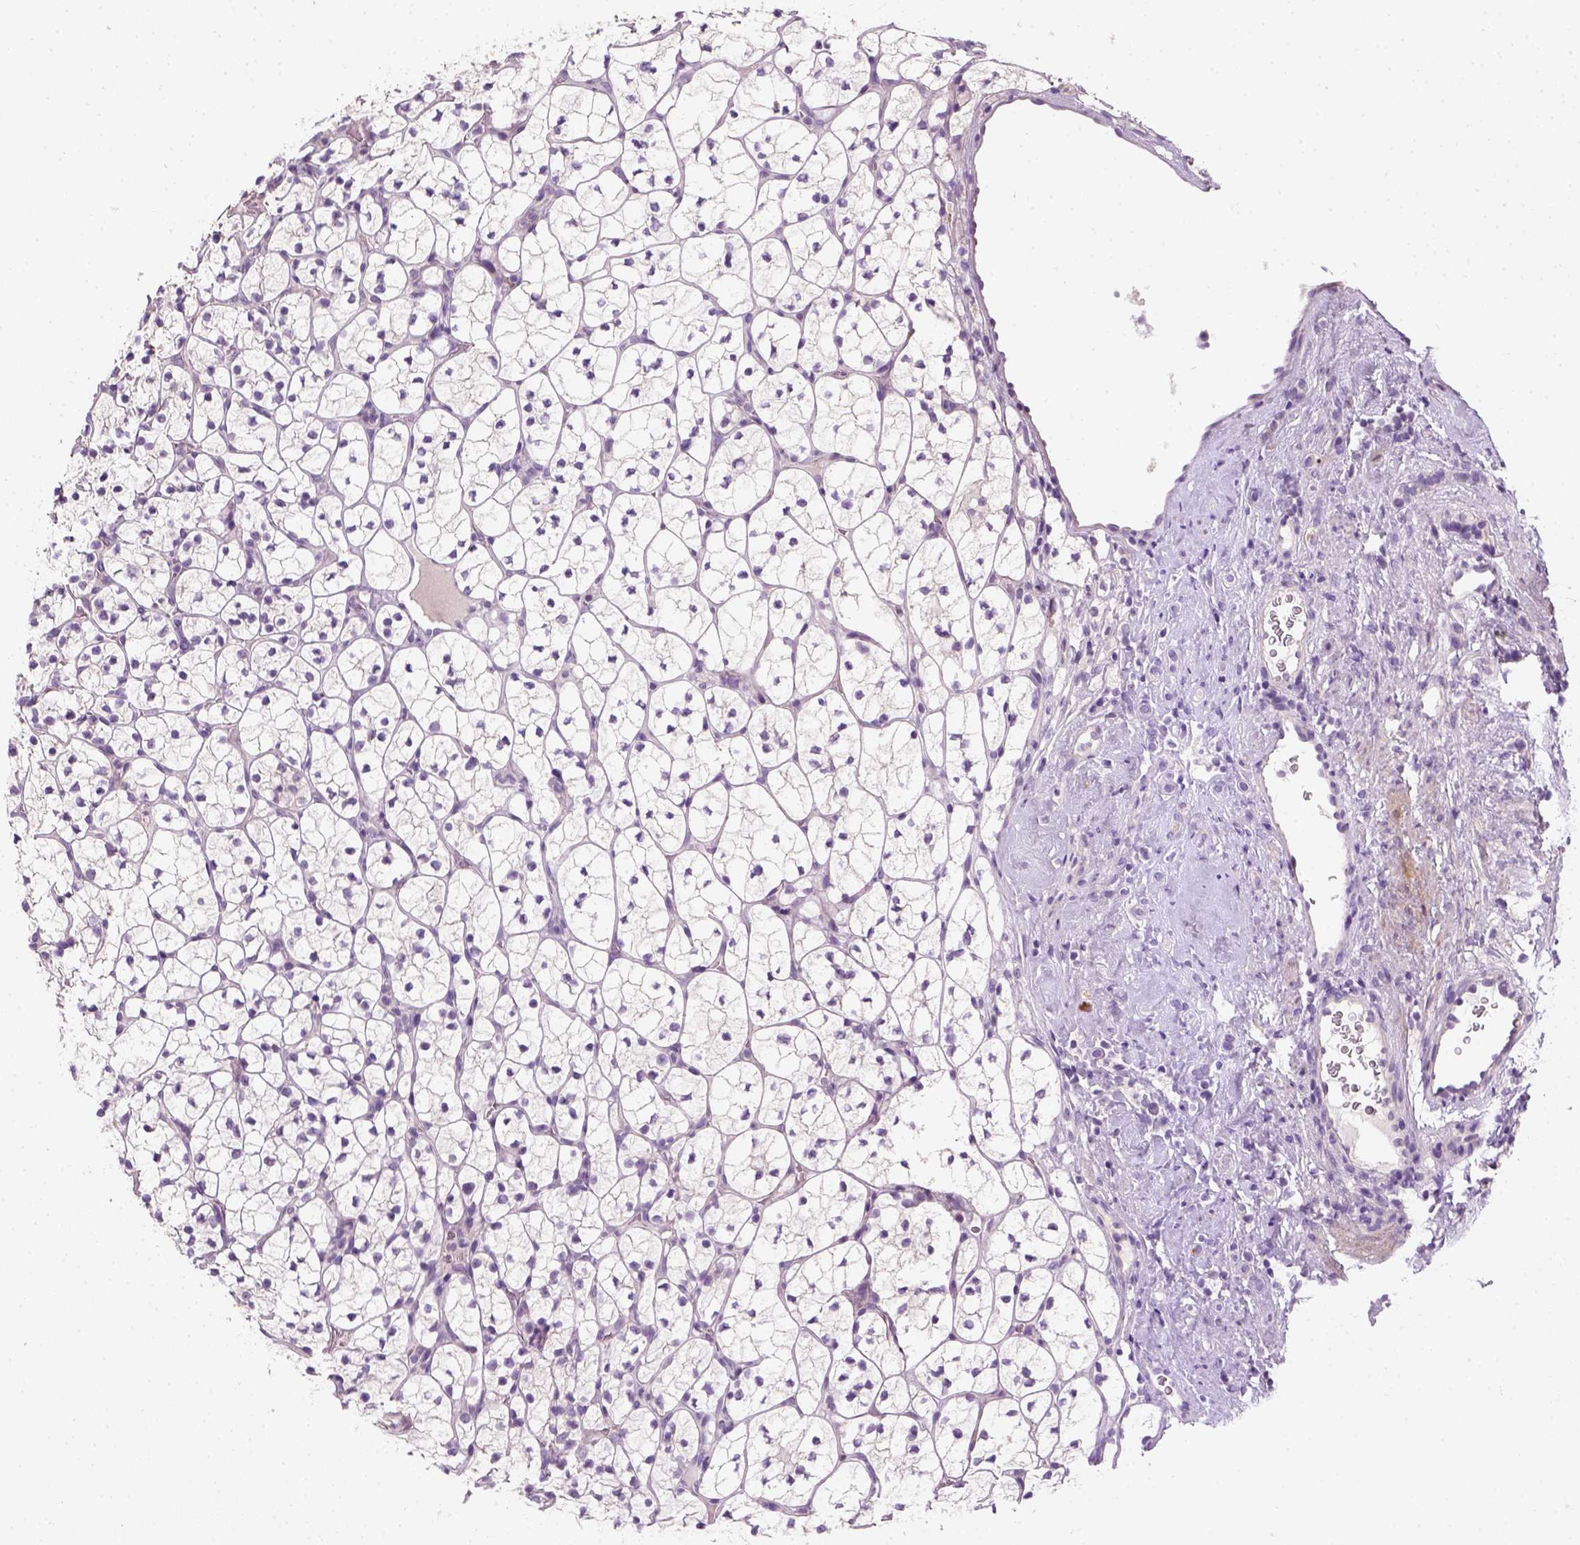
{"staining": {"intensity": "negative", "quantity": "none", "location": "none"}, "tissue": "renal cancer", "cell_type": "Tumor cells", "image_type": "cancer", "snomed": [{"axis": "morphology", "description": "Adenocarcinoma, NOS"}, {"axis": "topography", "description": "Kidney"}], "caption": "Tumor cells show no significant staining in renal adenocarcinoma.", "gene": "NUDT6", "patient": {"sex": "female", "age": 89}}